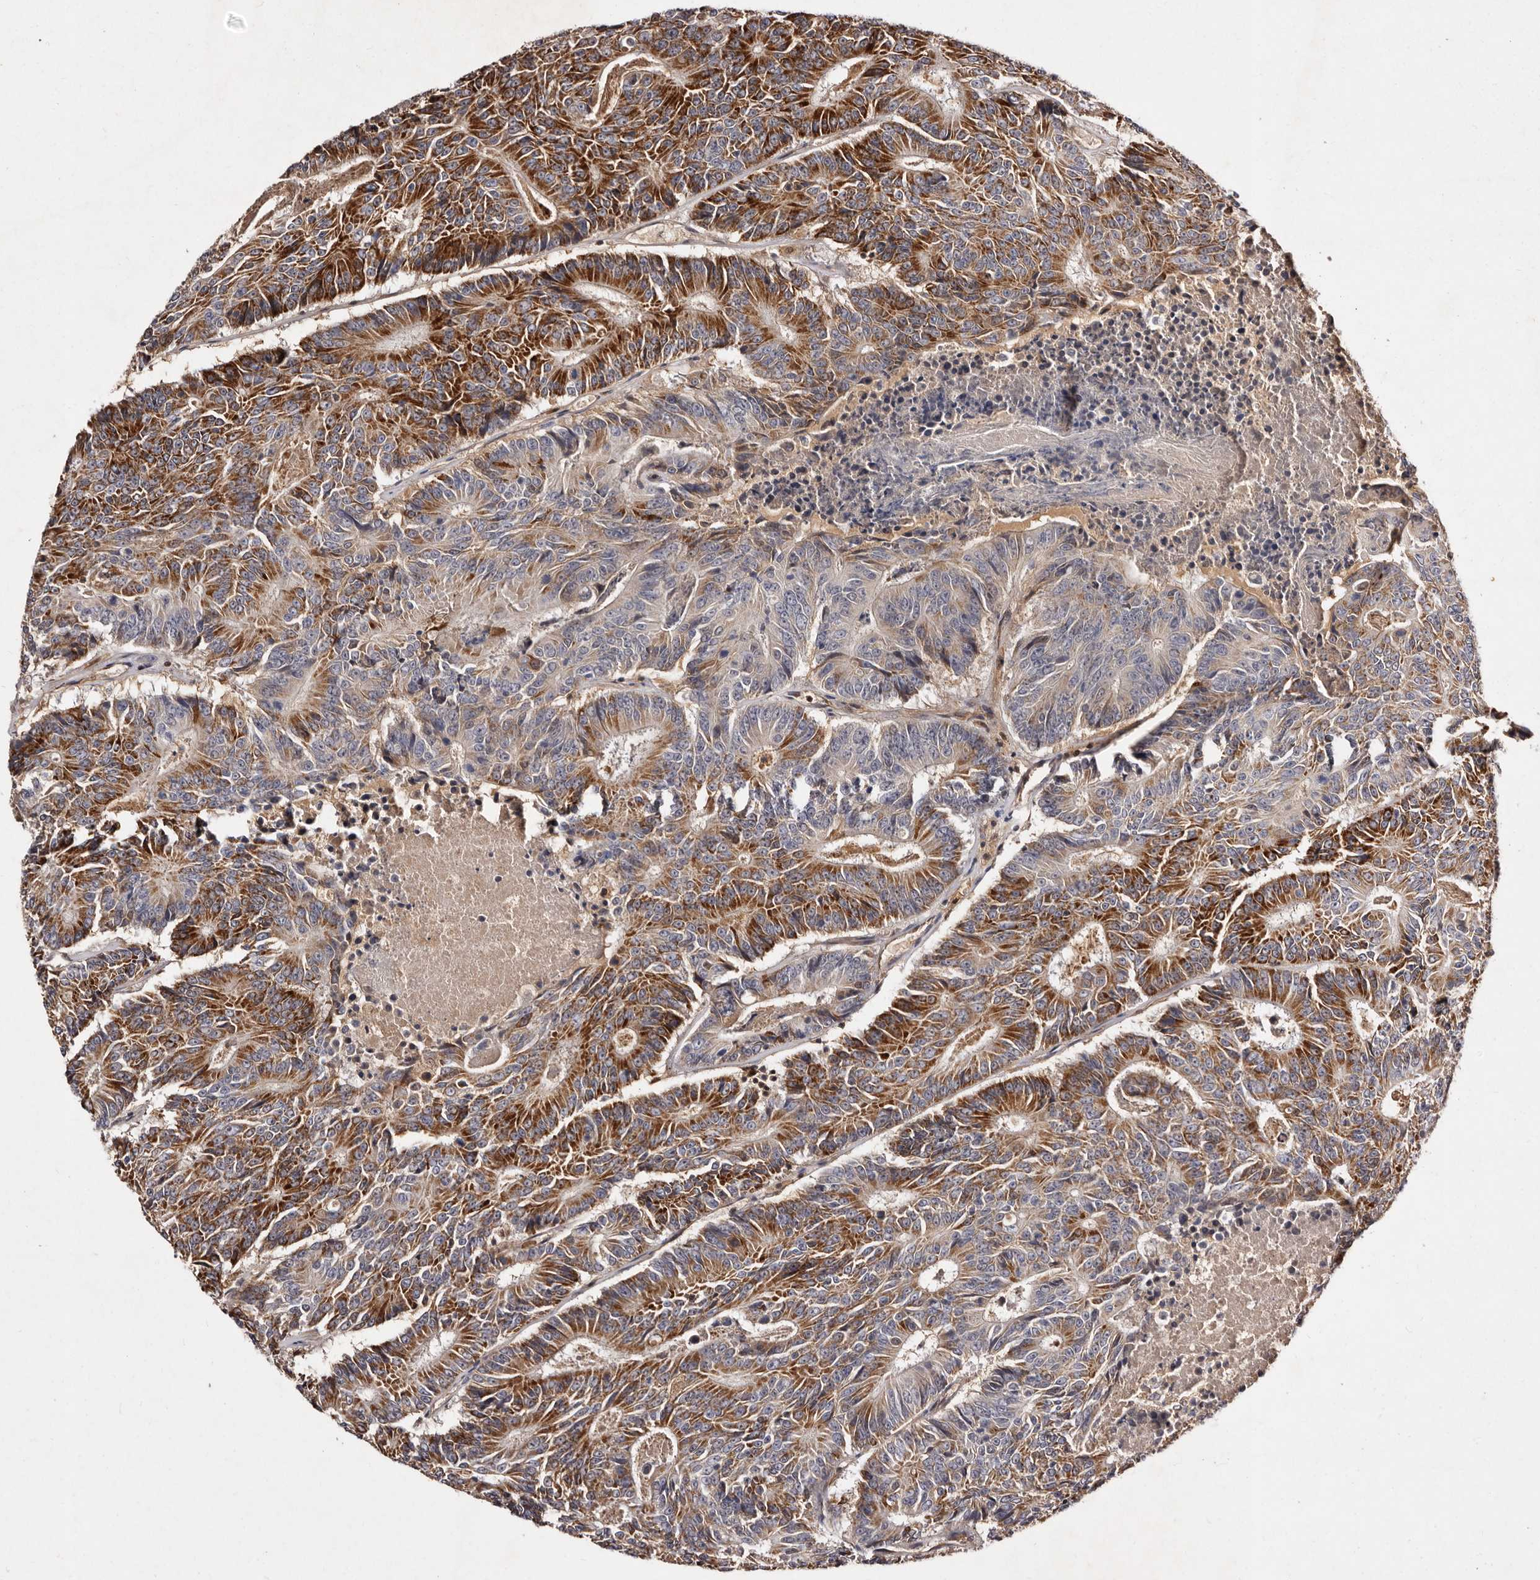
{"staining": {"intensity": "moderate", "quantity": ">75%", "location": "cytoplasmic/membranous"}, "tissue": "colorectal cancer", "cell_type": "Tumor cells", "image_type": "cancer", "snomed": [{"axis": "morphology", "description": "Adenocarcinoma, NOS"}, {"axis": "topography", "description": "Colon"}], "caption": "Colorectal cancer was stained to show a protein in brown. There is medium levels of moderate cytoplasmic/membranous expression in about >75% of tumor cells.", "gene": "GIMAP4", "patient": {"sex": "male", "age": 83}}